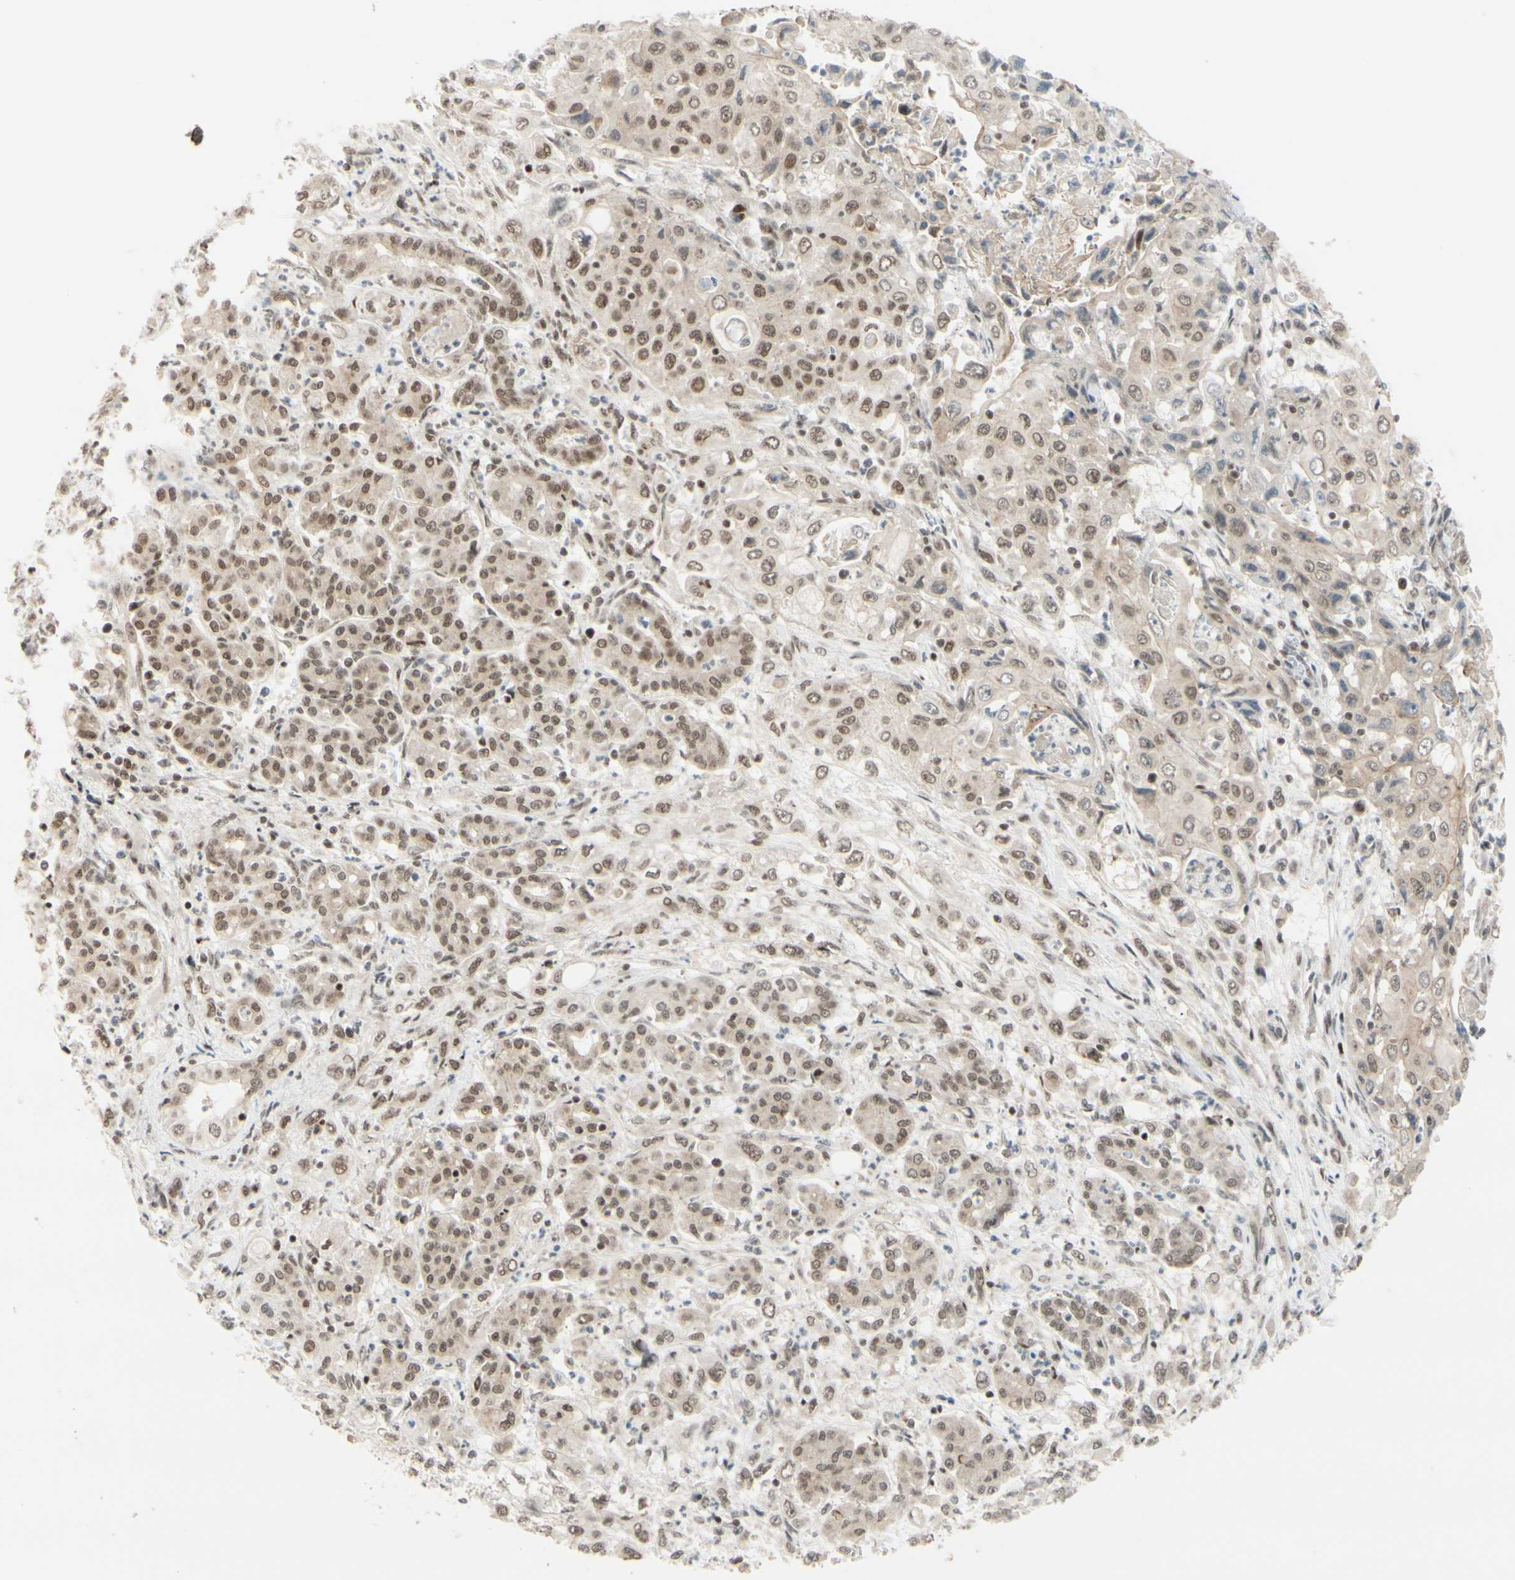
{"staining": {"intensity": "weak", "quantity": ">75%", "location": "cytoplasmic/membranous,nuclear"}, "tissue": "pancreatic cancer", "cell_type": "Tumor cells", "image_type": "cancer", "snomed": [{"axis": "morphology", "description": "Adenocarcinoma, NOS"}, {"axis": "topography", "description": "Pancreas"}], "caption": "Pancreatic adenocarcinoma stained with DAB immunohistochemistry displays low levels of weak cytoplasmic/membranous and nuclear expression in about >75% of tumor cells.", "gene": "BRMS1", "patient": {"sex": "male", "age": 70}}